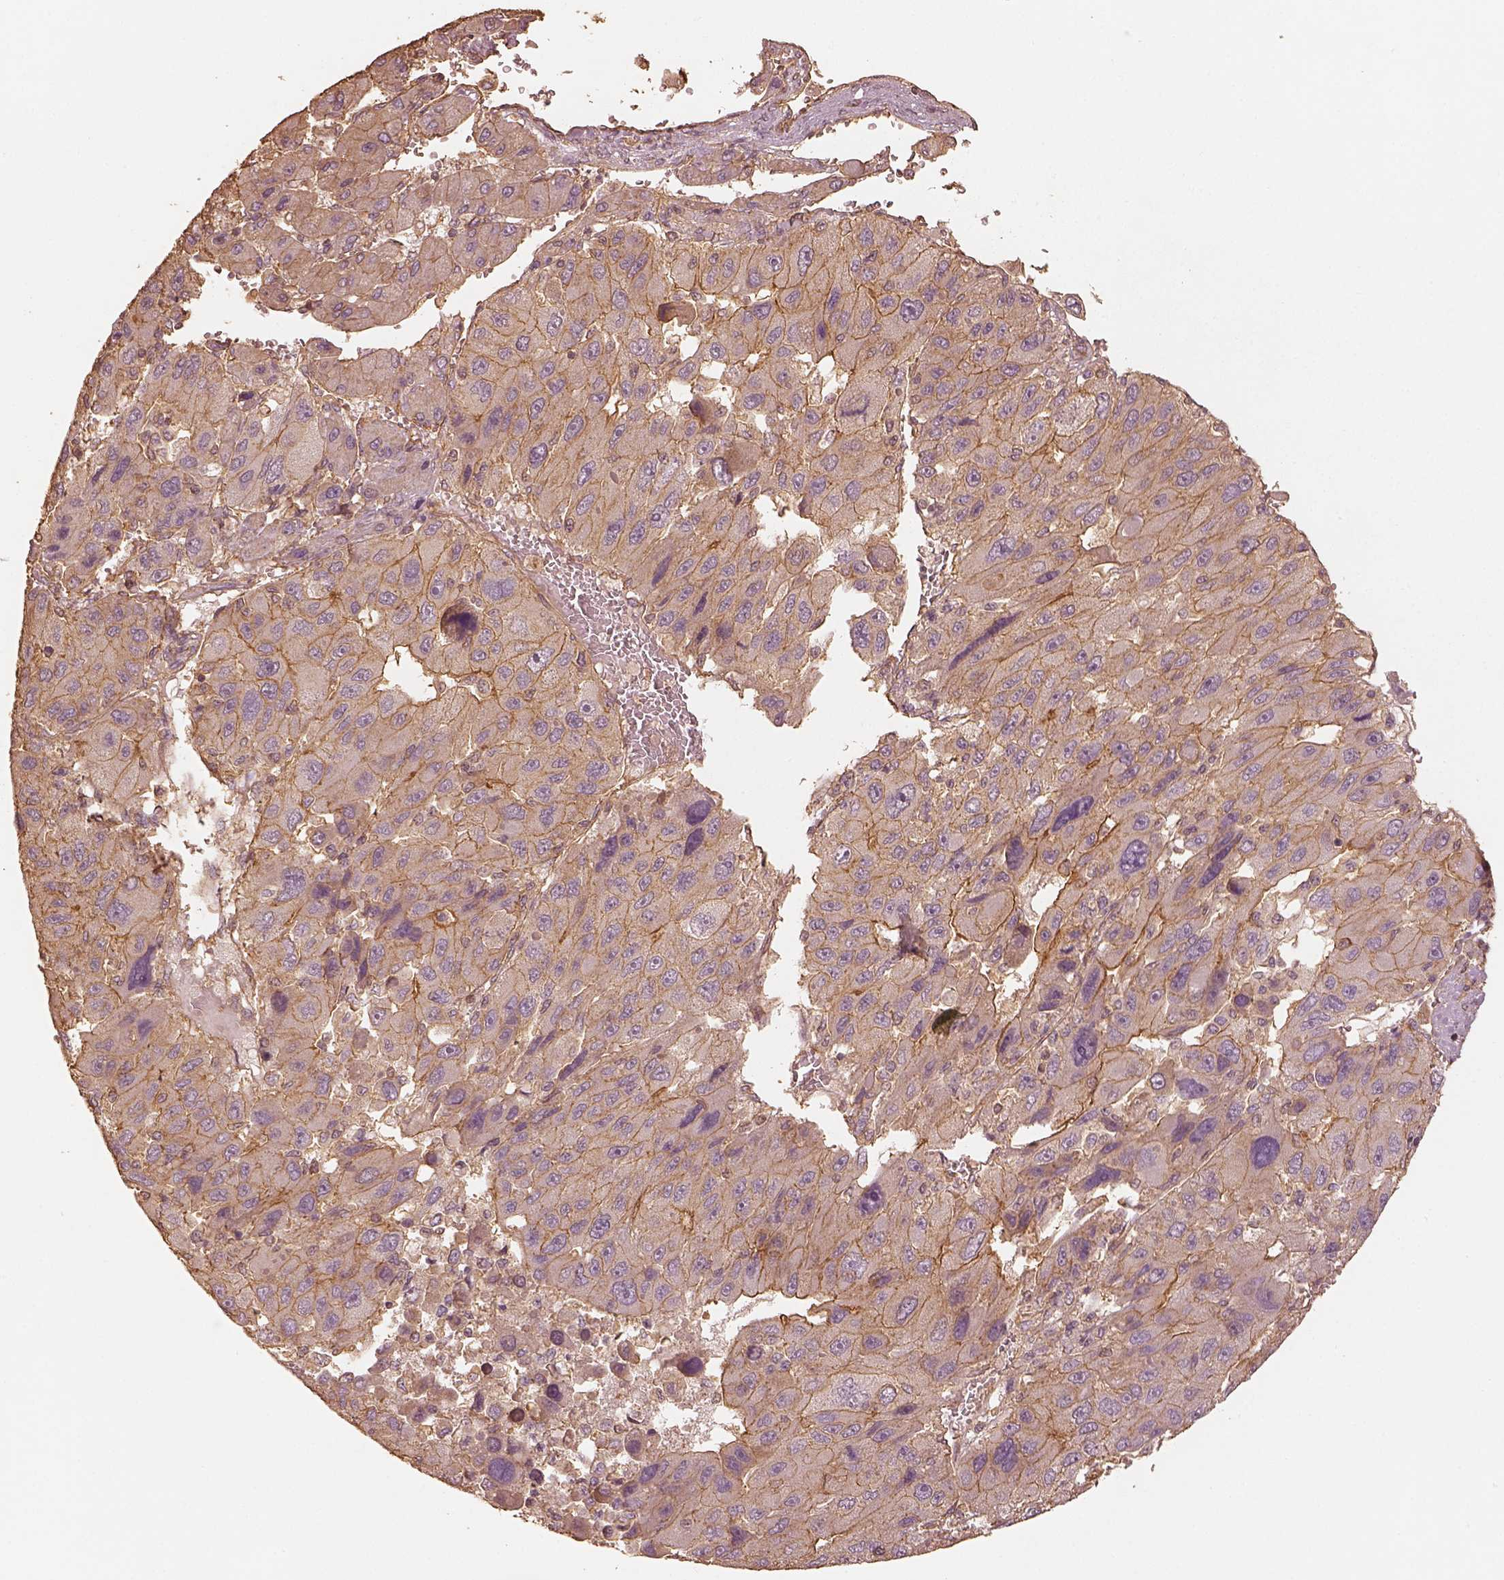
{"staining": {"intensity": "strong", "quantity": "25%-75%", "location": "cytoplasmic/membranous"}, "tissue": "liver cancer", "cell_type": "Tumor cells", "image_type": "cancer", "snomed": [{"axis": "morphology", "description": "Carcinoma, Hepatocellular, NOS"}, {"axis": "topography", "description": "Liver"}], "caption": "A micrograph of human hepatocellular carcinoma (liver) stained for a protein reveals strong cytoplasmic/membranous brown staining in tumor cells.", "gene": "WDR7", "patient": {"sex": "female", "age": 41}}